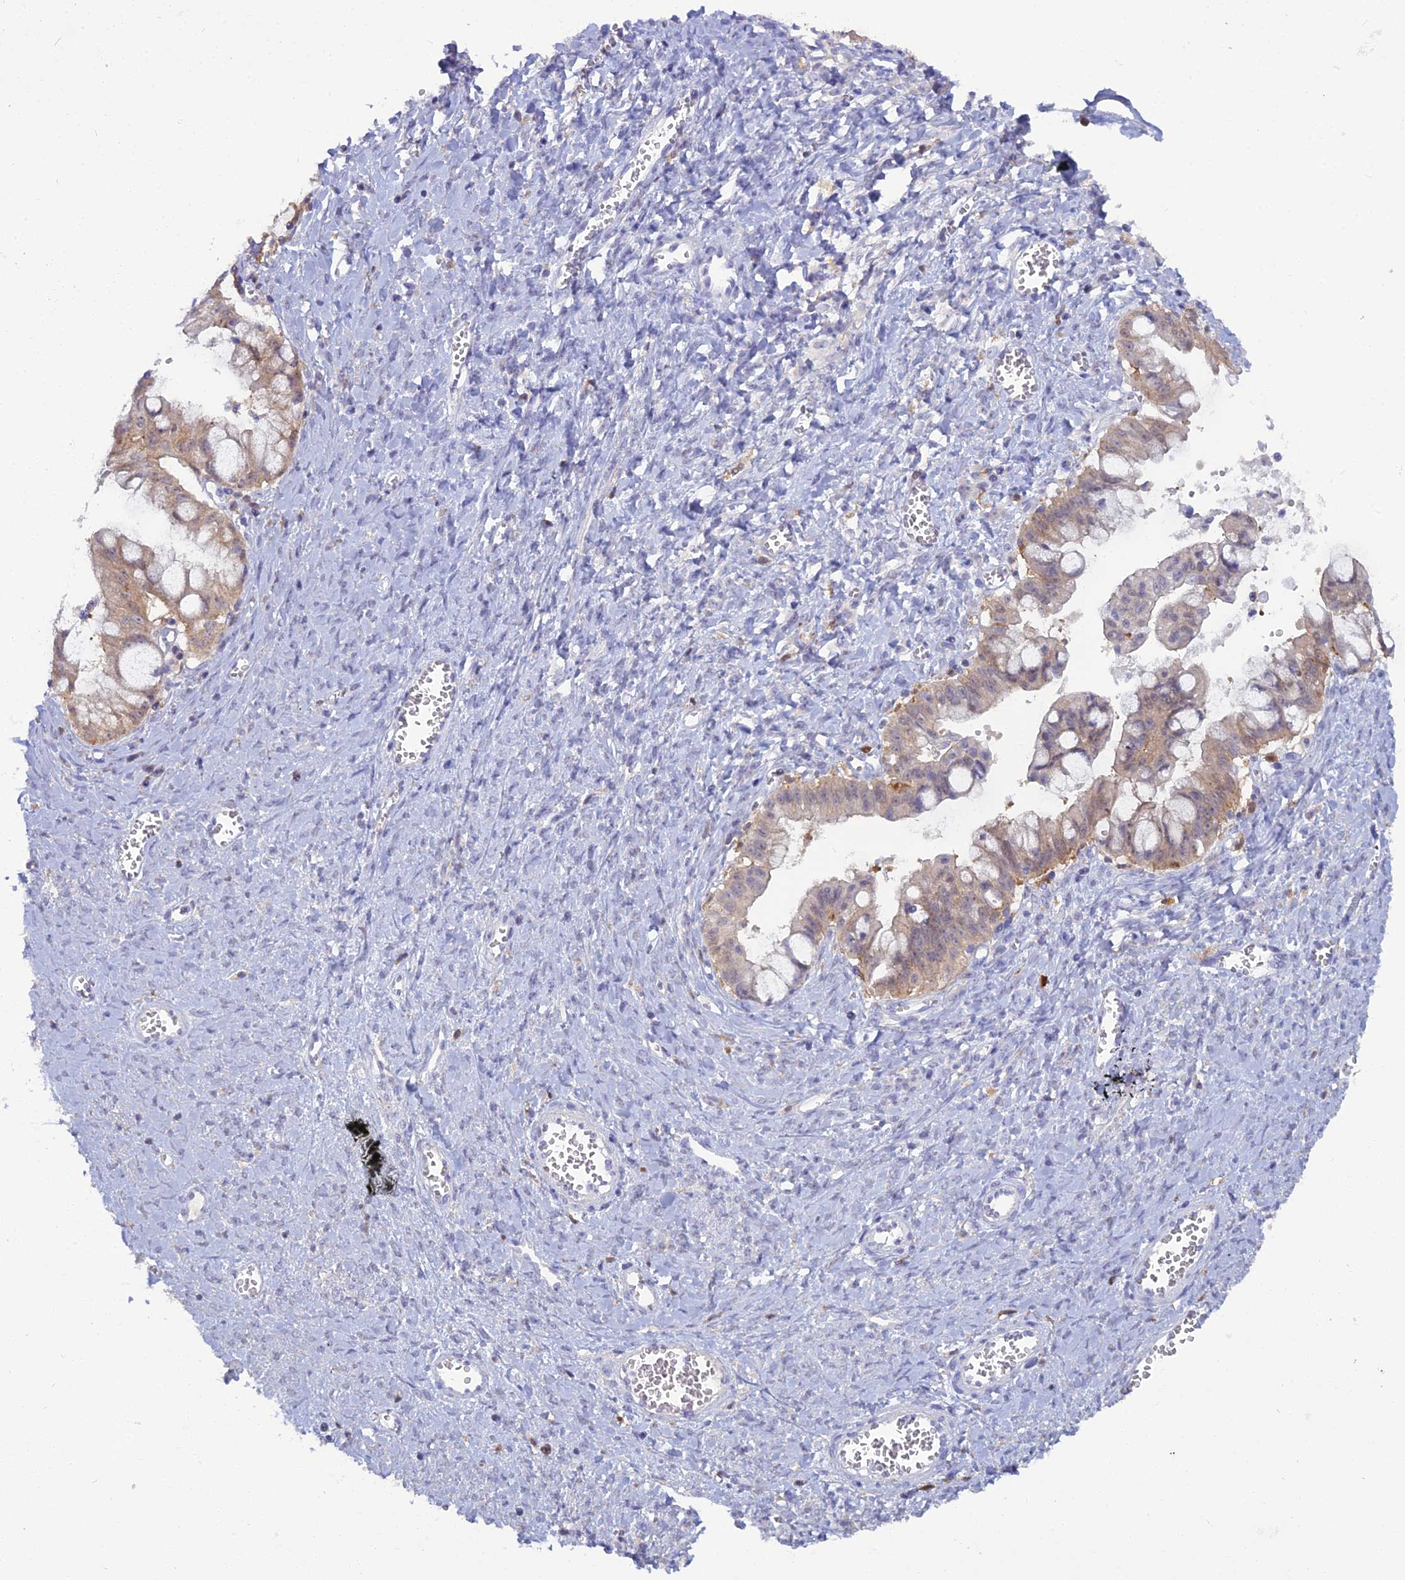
{"staining": {"intensity": "weak", "quantity": ">75%", "location": "cytoplasmic/membranous"}, "tissue": "ovarian cancer", "cell_type": "Tumor cells", "image_type": "cancer", "snomed": [{"axis": "morphology", "description": "Cystadenocarcinoma, mucinous, NOS"}, {"axis": "topography", "description": "Ovary"}], "caption": "Immunohistochemical staining of ovarian cancer shows weak cytoplasmic/membranous protein positivity in about >75% of tumor cells.", "gene": "BLNK", "patient": {"sex": "female", "age": 70}}